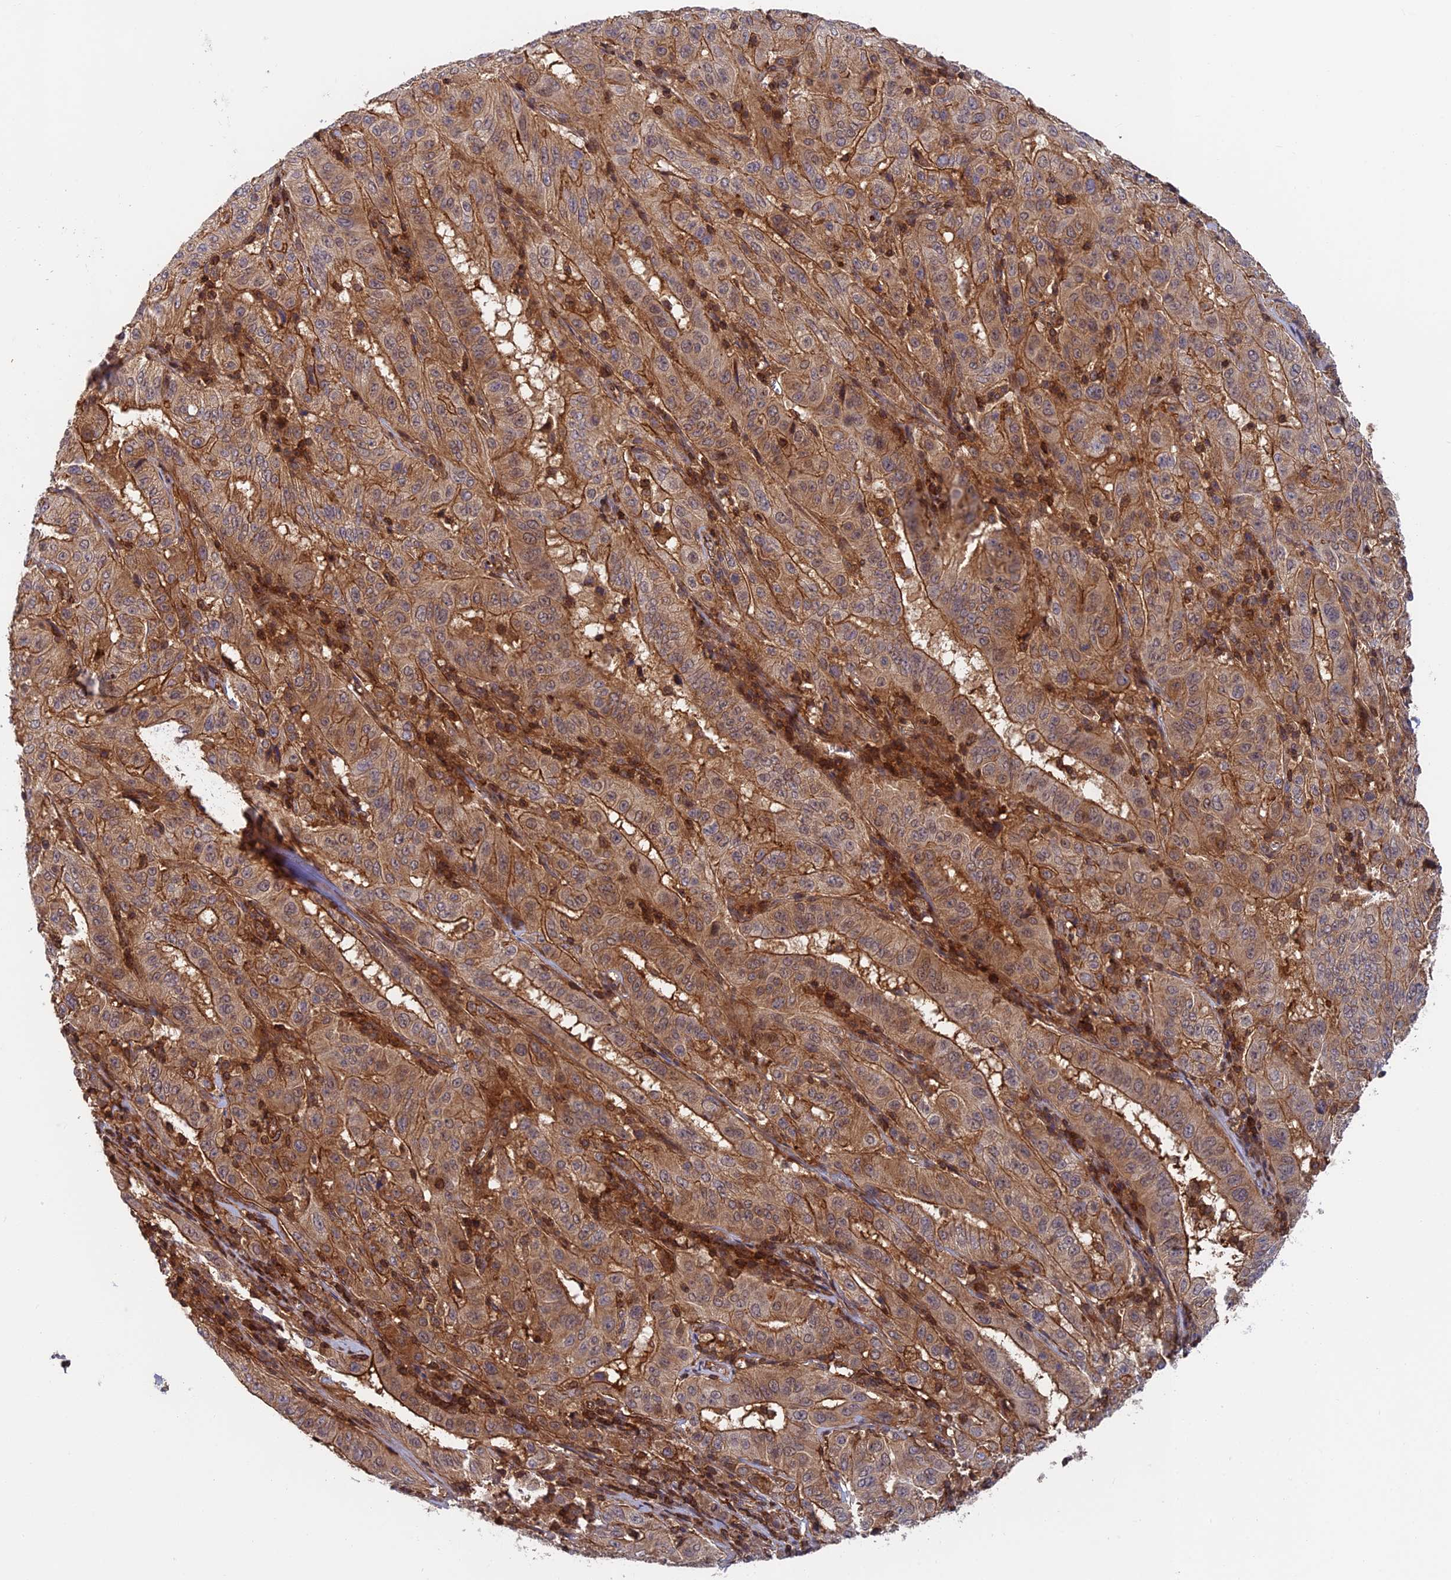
{"staining": {"intensity": "moderate", "quantity": ">75%", "location": "cytoplasmic/membranous"}, "tissue": "pancreatic cancer", "cell_type": "Tumor cells", "image_type": "cancer", "snomed": [{"axis": "morphology", "description": "Adenocarcinoma, NOS"}, {"axis": "topography", "description": "Pancreas"}], "caption": "The micrograph demonstrates staining of pancreatic cancer, revealing moderate cytoplasmic/membranous protein staining (brown color) within tumor cells.", "gene": "OSBPL1A", "patient": {"sex": "male", "age": 63}}